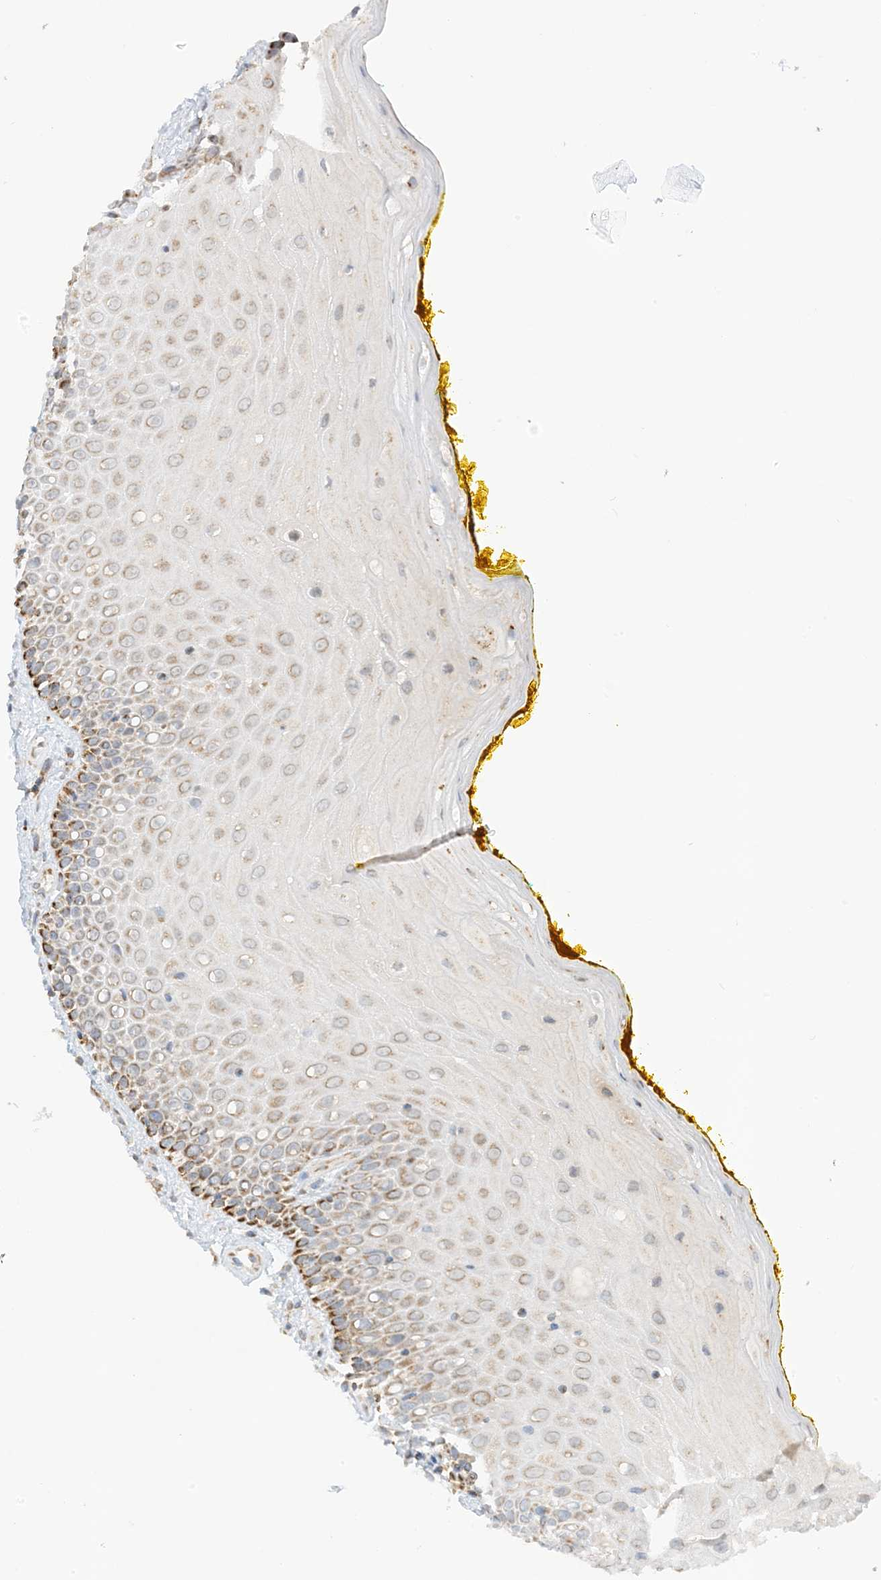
{"staining": {"intensity": "moderate", "quantity": ">75%", "location": "cytoplasmic/membranous"}, "tissue": "oral mucosa", "cell_type": "Squamous epithelial cells", "image_type": "normal", "snomed": [{"axis": "morphology", "description": "Normal tissue, NOS"}, {"axis": "morphology", "description": "Squamous cell carcinoma, NOS"}, {"axis": "topography", "description": "Oral tissue"}, {"axis": "topography", "description": "Head-Neck"}], "caption": "An image of human oral mucosa stained for a protein reveals moderate cytoplasmic/membranous brown staining in squamous epithelial cells. Using DAB (brown) and hematoxylin (blue) stains, captured at high magnification using brightfield microscopy.", "gene": "SLC25A12", "patient": {"sex": "female", "age": 70}}